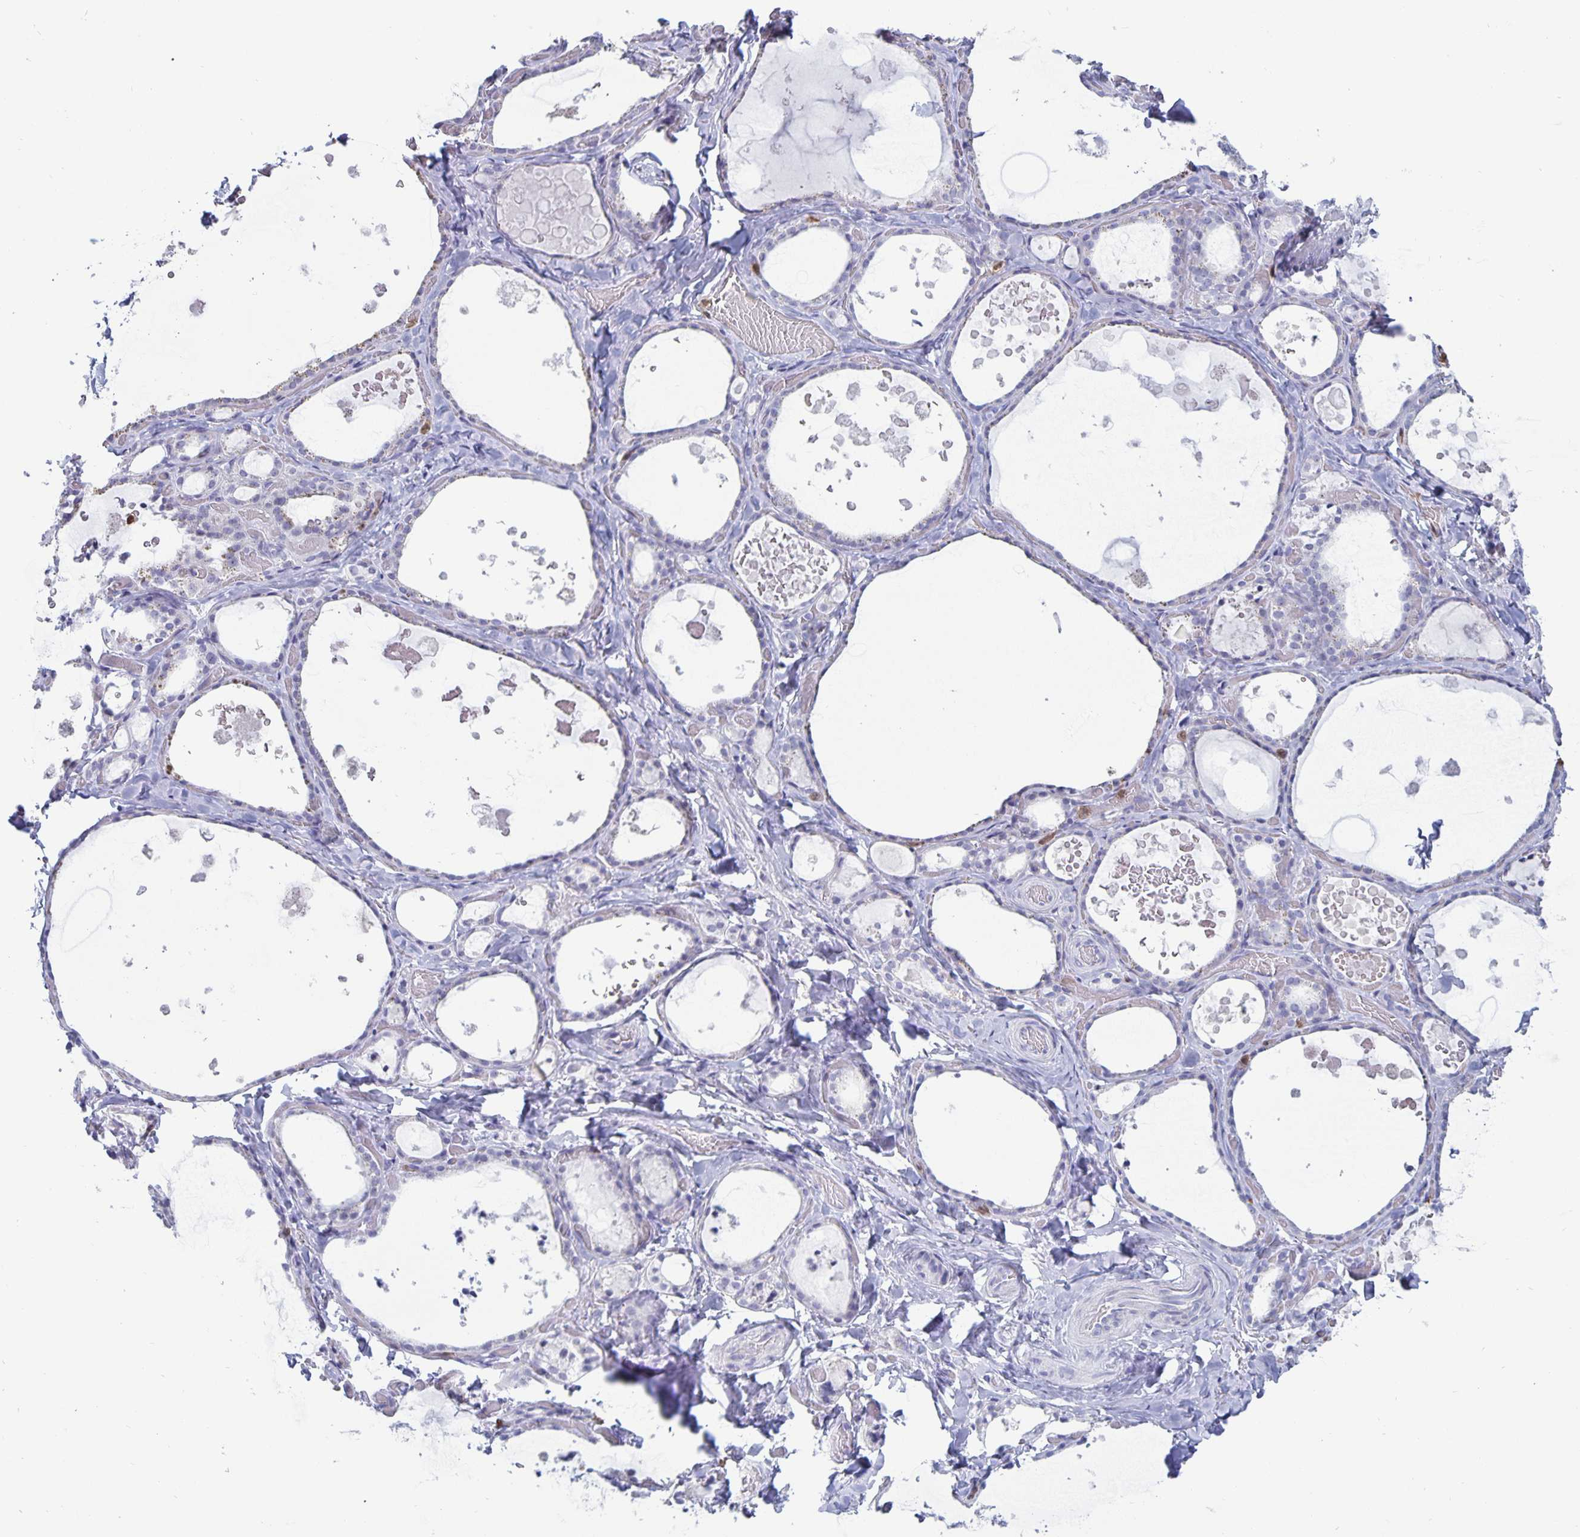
{"staining": {"intensity": "negative", "quantity": "none", "location": "none"}, "tissue": "thyroid gland", "cell_type": "Glandular cells", "image_type": "normal", "snomed": [{"axis": "morphology", "description": "Normal tissue, NOS"}, {"axis": "topography", "description": "Thyroid gland"}], "caption": "The image demonstrates no staining of glandular cells in benign thyroid gland. (DAB IHC, high magnification).", "gene": "PLCB3", "patient": {"sex": "female", "age": 56}}